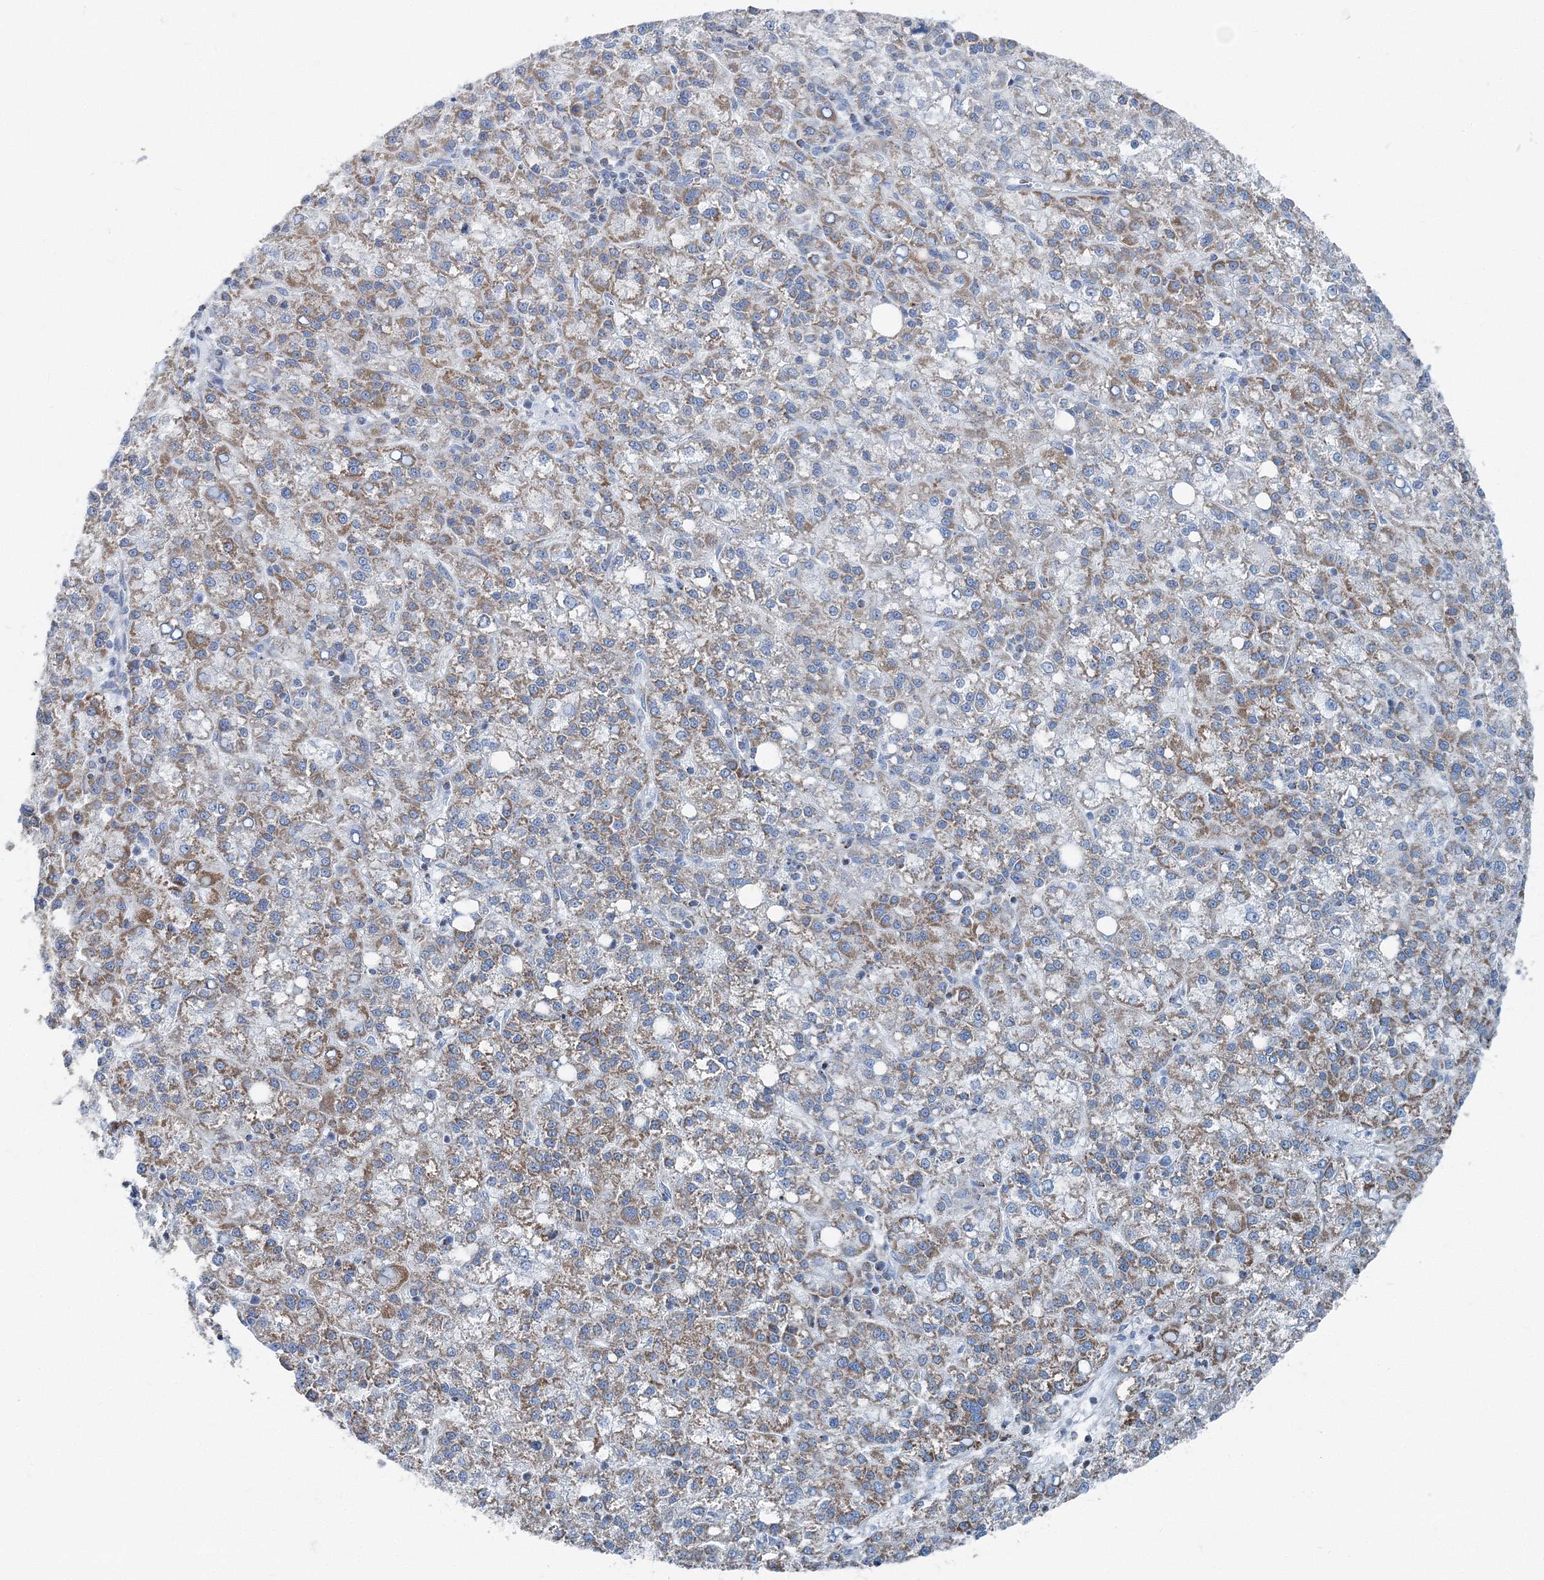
{"staining": {"intensity": "moderate", "quantity": ">75%", "location": "cytoplasmic/membranous"}, "tissue": "liver cancer", "cell_type": "Tumor cells", "image_type": "cancer", "snomed": [{"axis": "morphology", "description": "Carcinoma, Hepatocellular, NOS"}, {"axis": "topography", "description": "Liver"}], "caption": "Liver cancer was stained to show a protein in brown. There is medium levels of moderate cytoplasmic/membranous positivity in approximately >75% of tumor cells.", "gene": "GABARAPL2", "patient": {"sex": "female", "age": 58}}